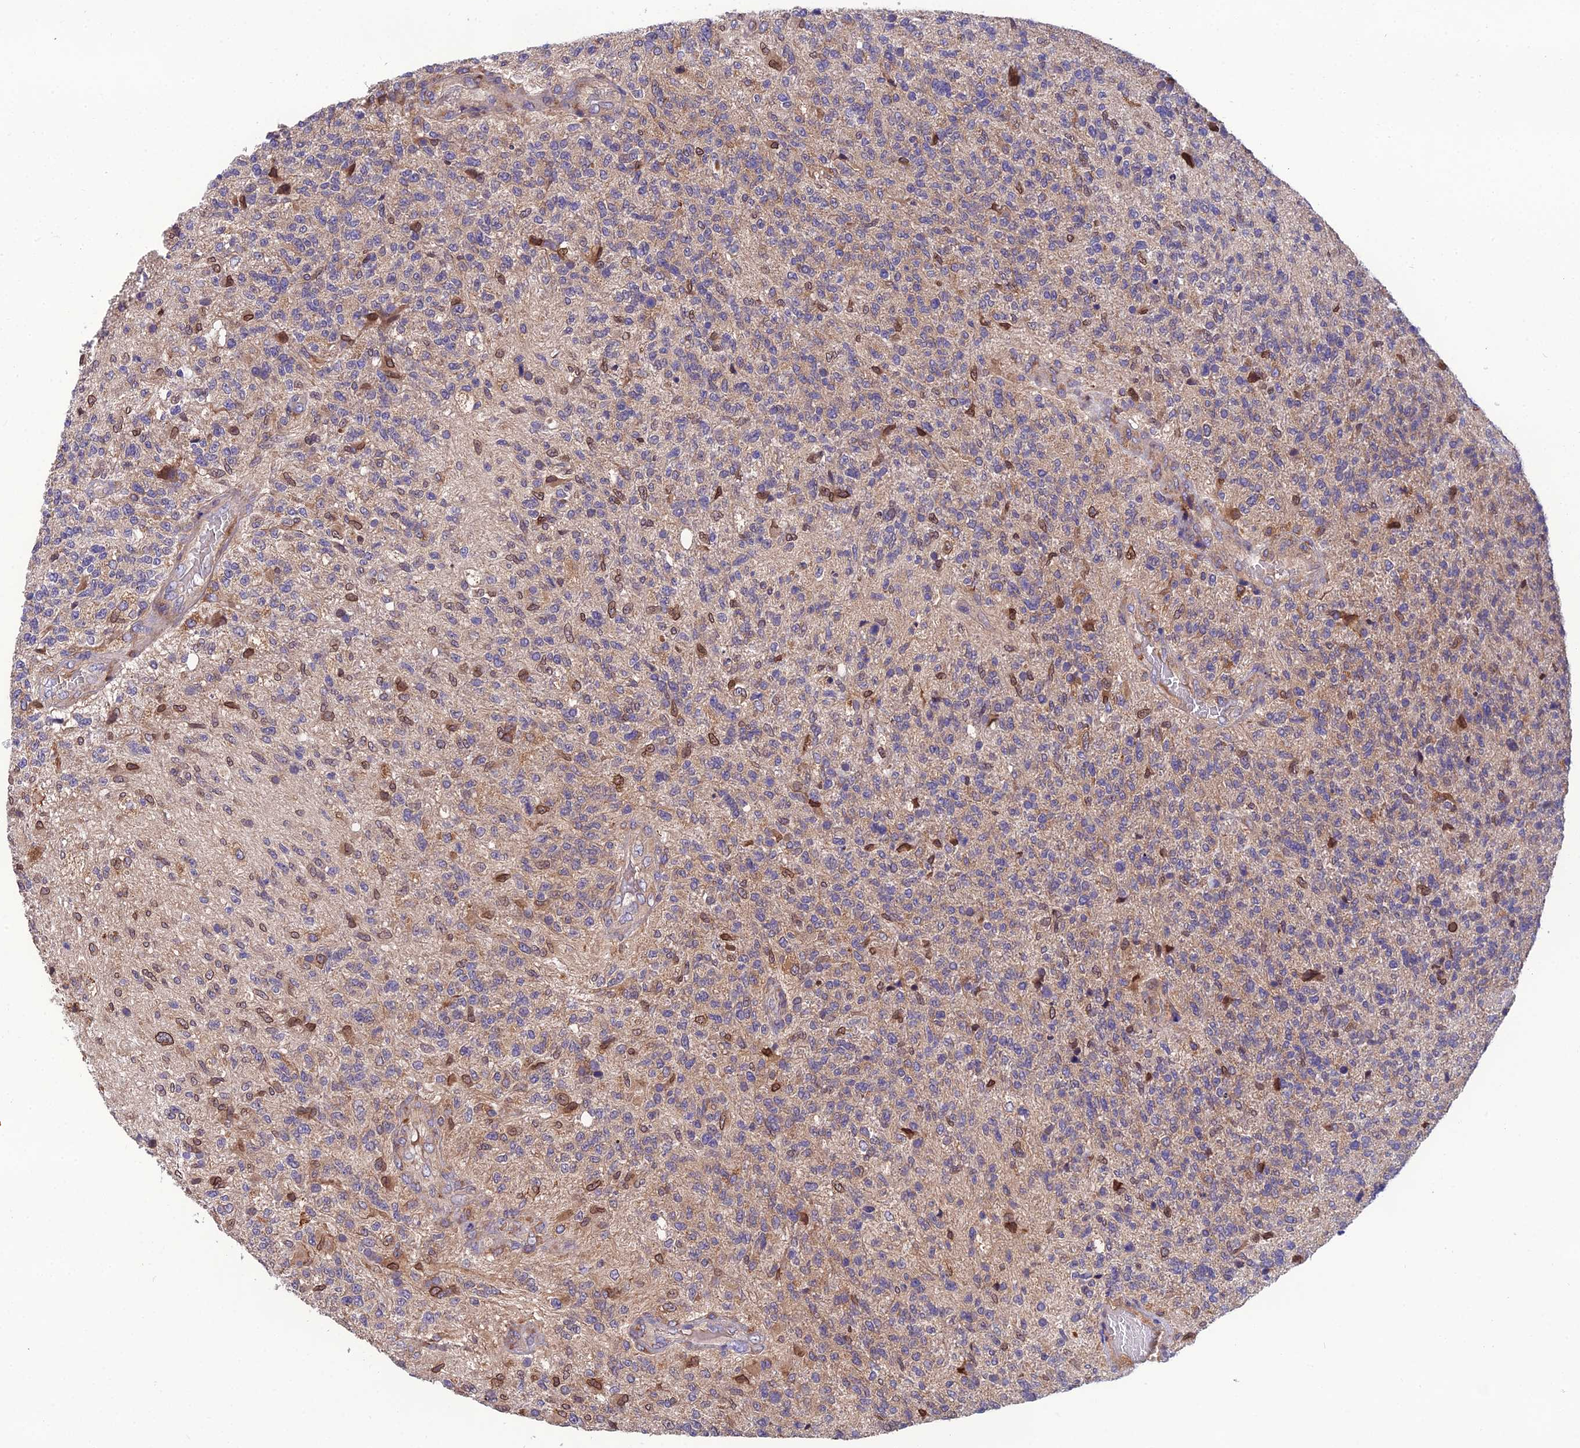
{"staining": {"intensity": "moderate", "quantity": "<25%", "location": "cytoplasmic/membranous,nuclear"}, "tissue": "glioma", "cell_type": "Tumor cells", "image_type": "cancer", "snomed": [{"axis": "morphology", "description": "Glioma, malignant, High grade"}, {"axis": "topography", "description": "Brain"}], "caption": "The photomicrograph demonstrates staining of glioma, revealing moderate cytoplasmic/membranous and nuclear protein positivity (brown color) within tumor cells.", "gene": "UMAD1", "patient": {"sex": "male", "age": 56}}